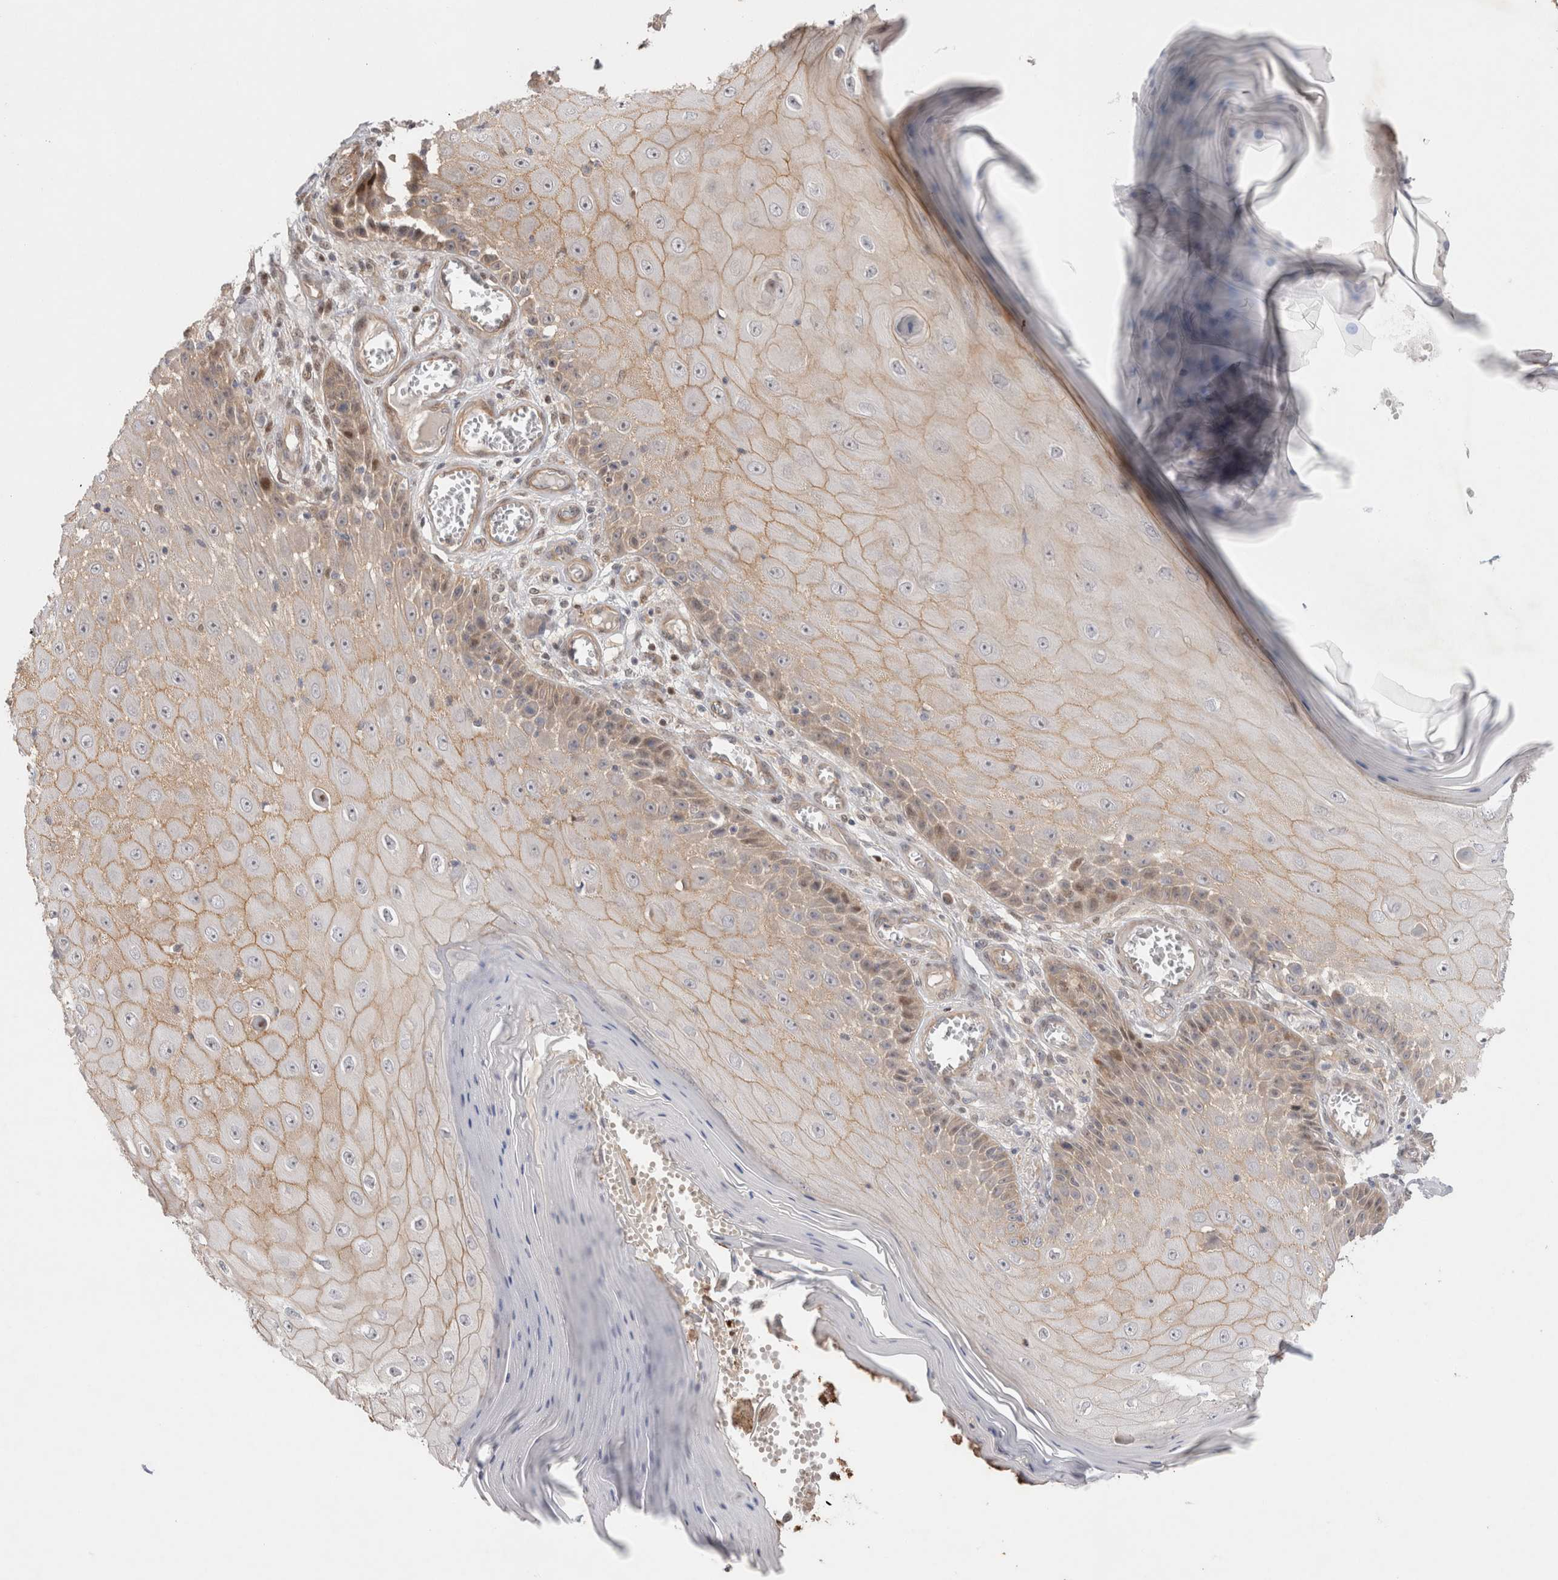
{"staining": {"intensity": "weak", "quantity": ">75%", "location": "cytoplasmic/membranous"}, "tissue": "skin cancer", "cell_type": "Tumor cells", "image_type": "cancer", "snomed": [{"axis": "morphology", "description": "Squamous cell carcinoma, NOS"}, {"axis": "topography", "description": "Skin"}], "caption": "Immunohistochemistry (IHC) (DAB (3,3'-diaminobenzidine)) staining of human skin cancer shows weak cytoplasmic/membranous protein expression in about >75% of tumor cells.", "gene": "TCF4", "patient": {"sex": "female", "age": 73}}